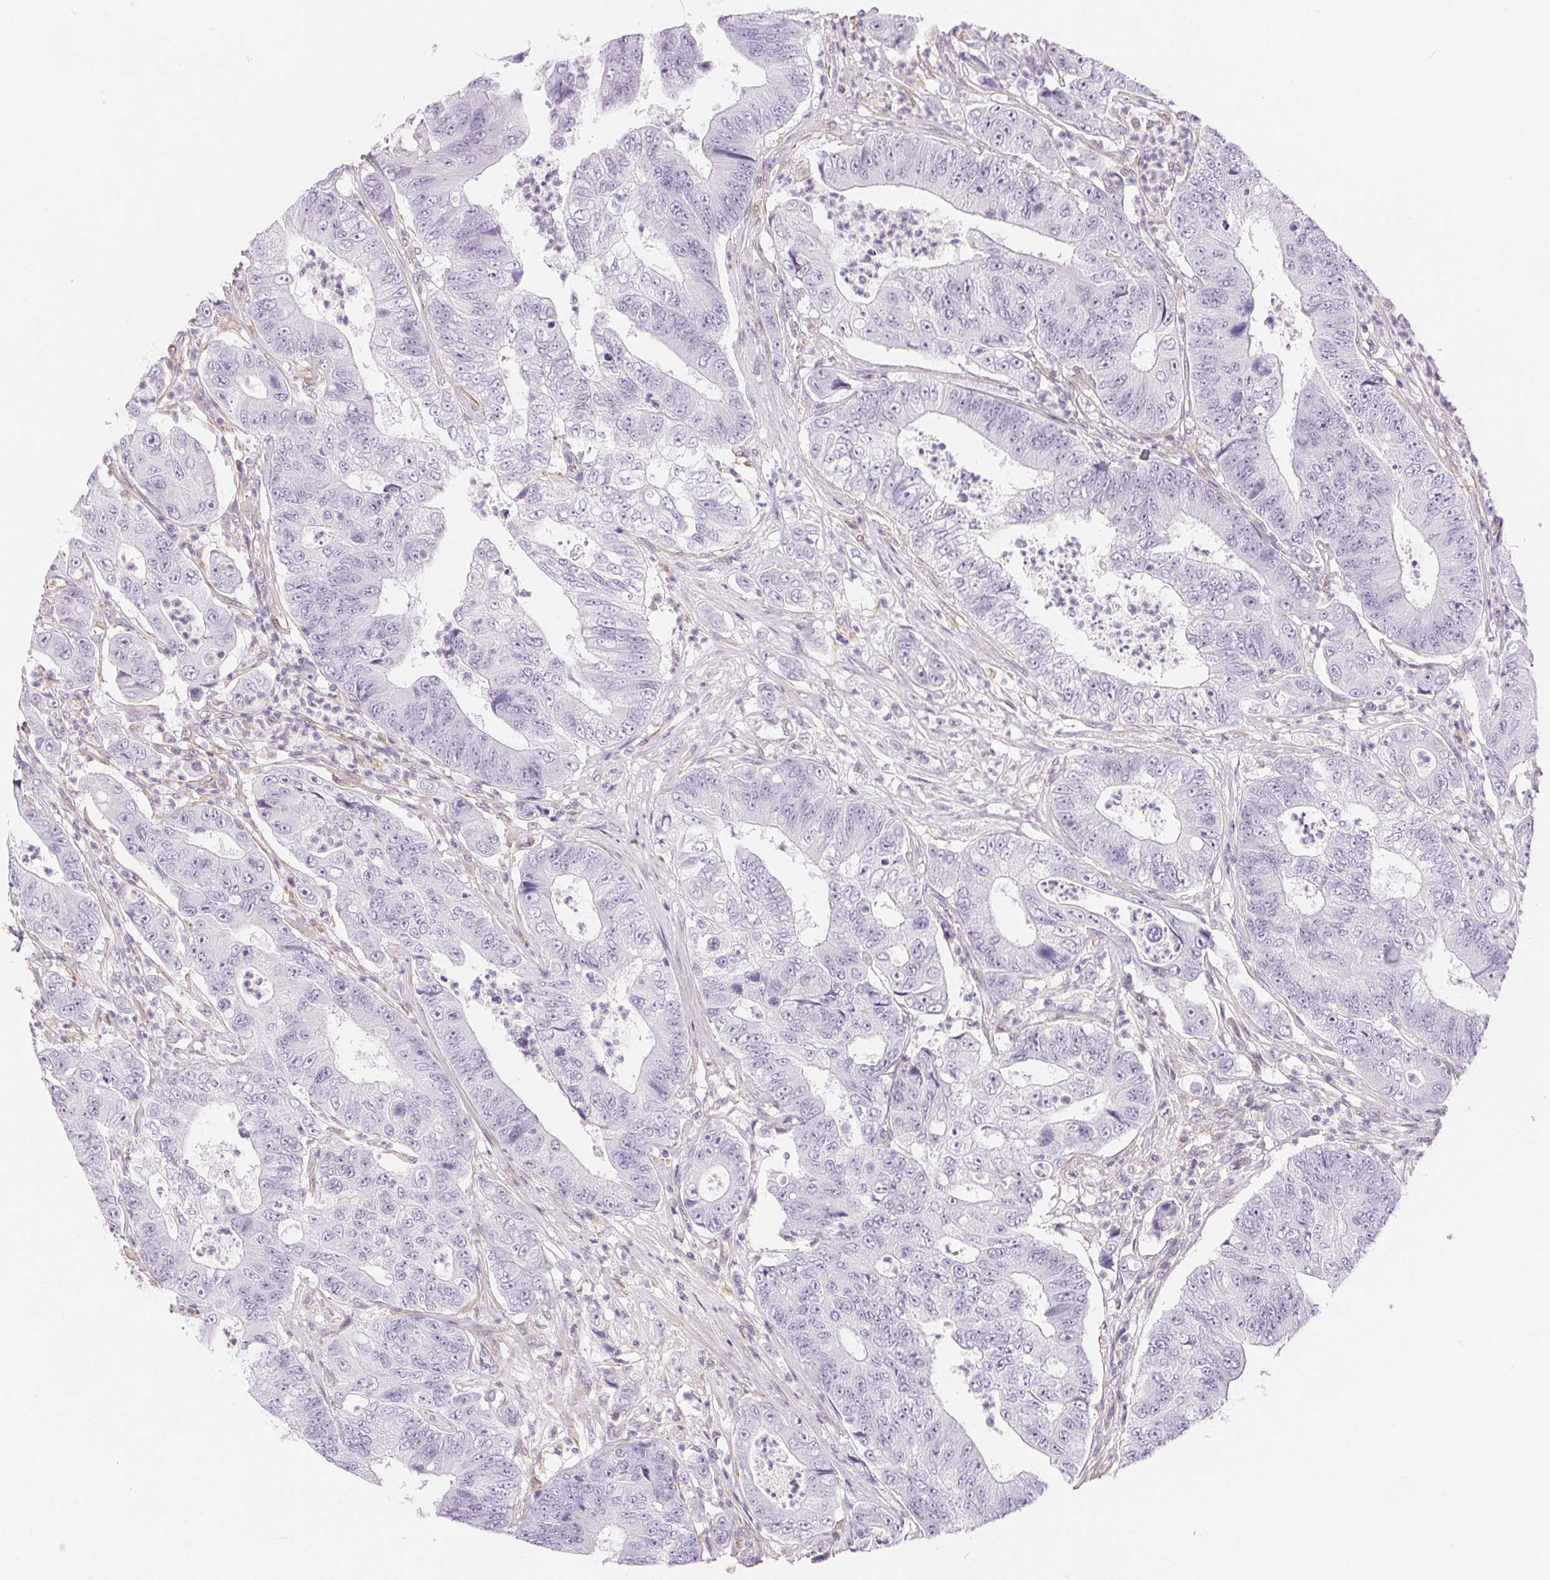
{"staining": {"intensity": "negative", "quantity": "none", "location": "none"}, "tissue": "colorectal cancer", "cell_type": "Tumor cells", "image_type": "cancer", "snomed": [{"axis": "morphology", "description": "Adenocarcinoma, NOS"}, {"axis": "topography", "description": "Colon"}], "caption": "High magnification brightfield microscopy of adenocarcinoma (colorectal) stained with DAB (3,3'-diaminobenzidine) (brown) and counterstained with hematoxylin (blue): tumor cells show no significant staining.", "gene": "GFAP", "patient": {"sex": "female", "age": 48}}